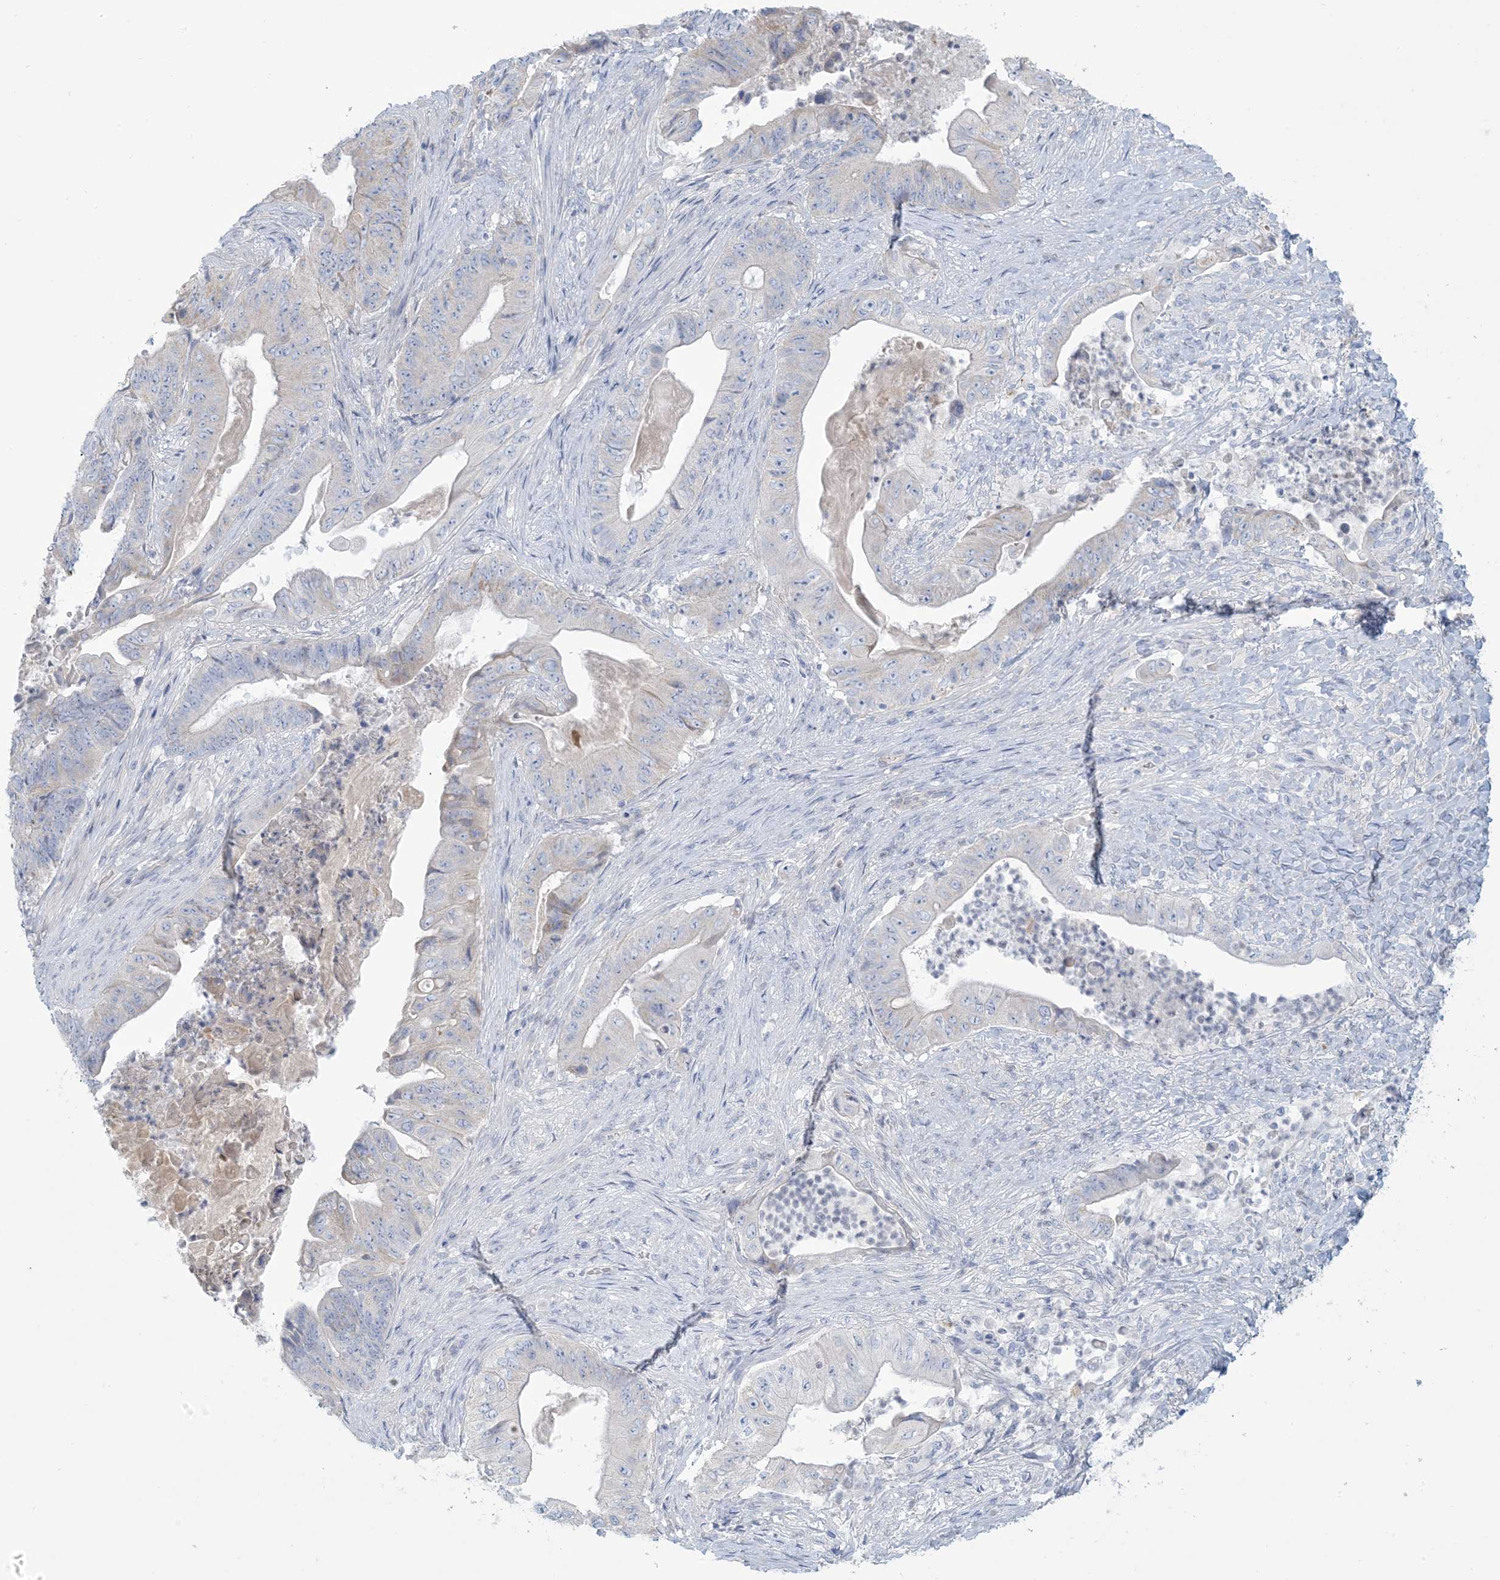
{"staining": {"intensity": "negative", "quantity": "none", "location": "none"}, "tissue": "stomach cancer", "cell_type": "Tumor cells", "image_type": "cancer", "snomed": [{"axis": "morphology", "description": "Adenocarcinoma, NOS"}, {"axis": "topography", "description": "Stomach"}], "caption": "Image shows no protein staining in tumor cells of adenocarcinoma (stomach) tissue.", "gene": "MTHFD2L", "patient": {"sex": "female", "age": 73}}